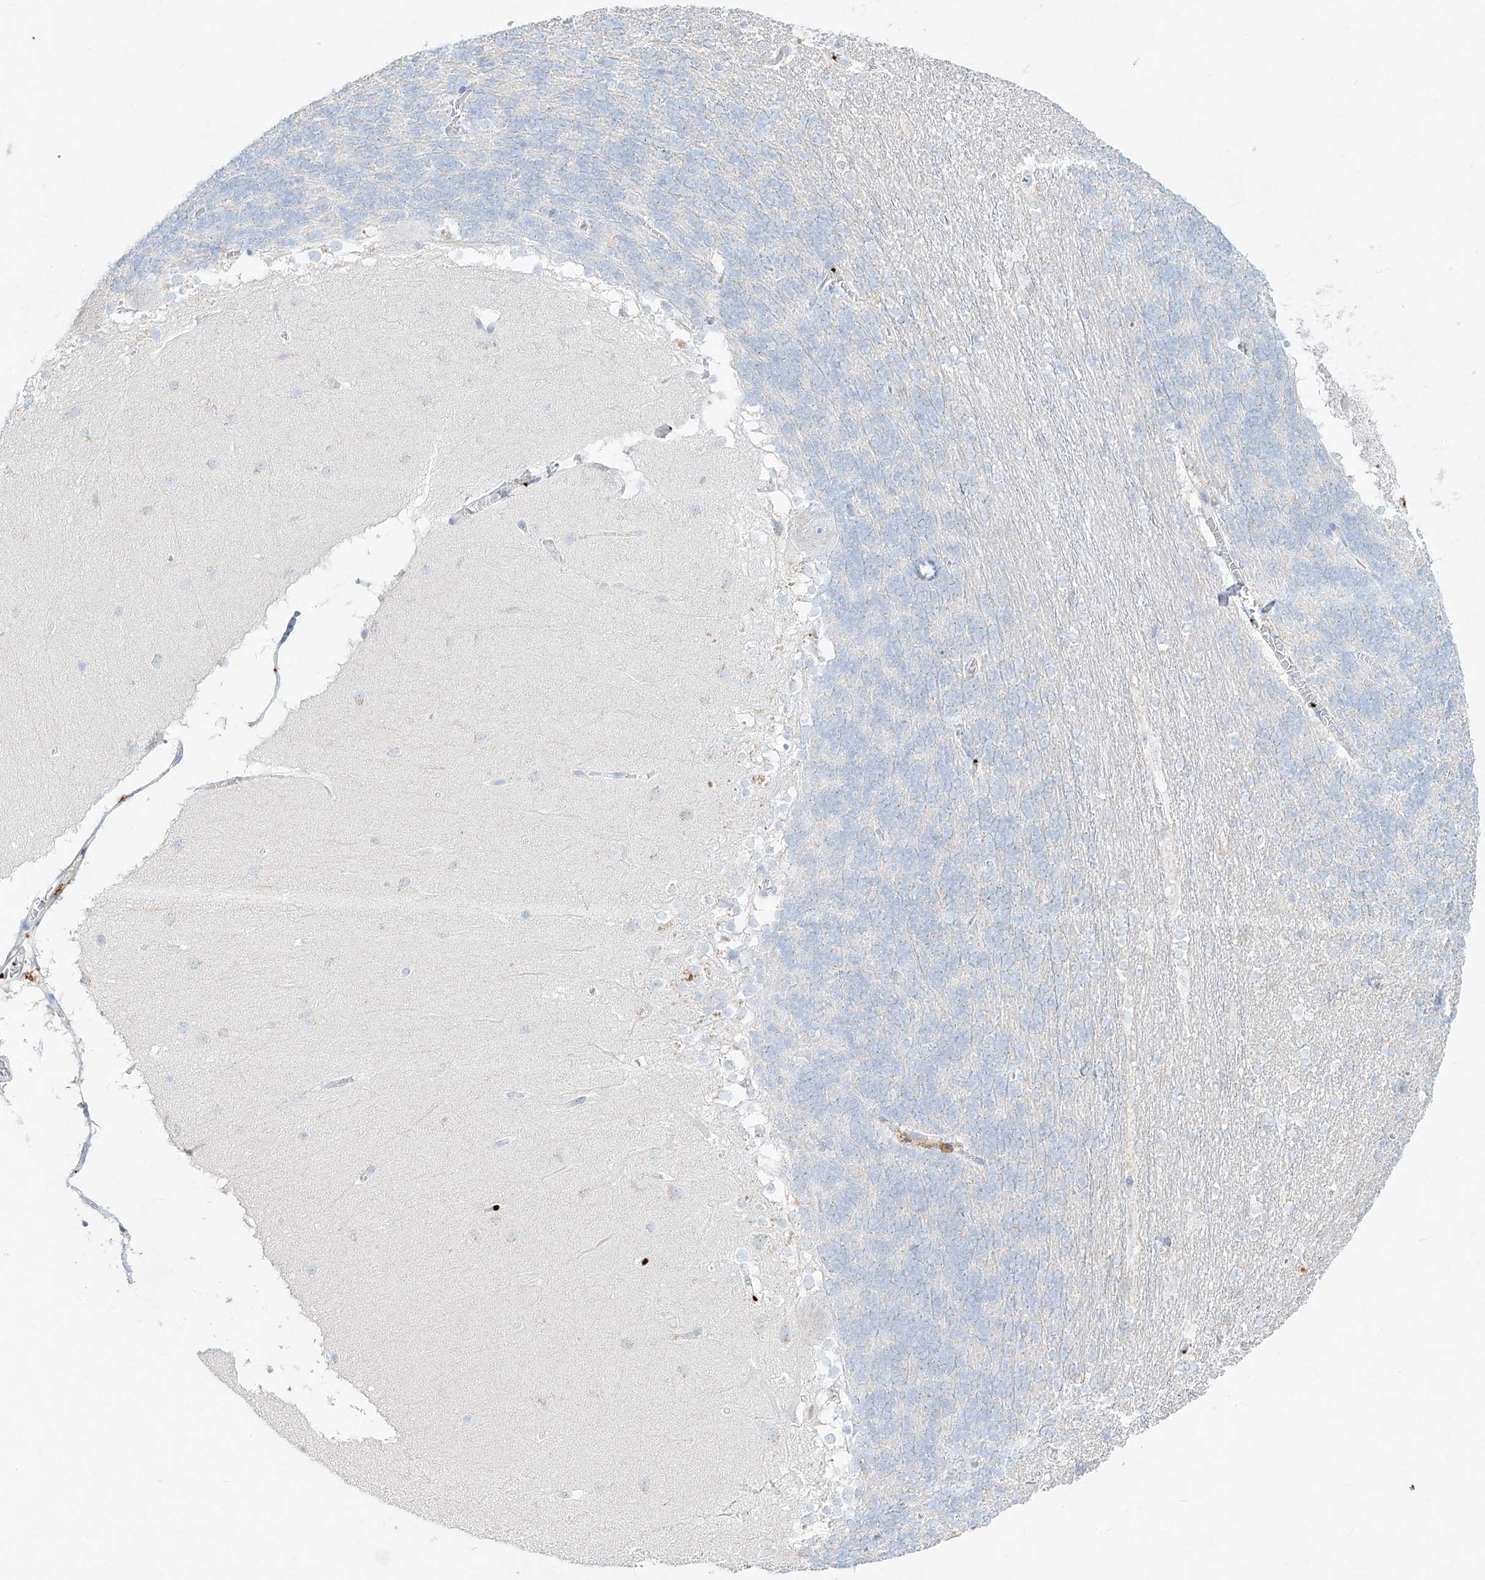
{"staining": {"intensity": "negative", "quantity": "none", "location": "none"}, "tissue": "cerebellum", "cell_type": "Cells in granular layer", "image_type": "normal", "snomed": [{"axis": "morphology", "description": "Normal tissue, NOS"}, {"axis": "topography", "description": "Cerebellum"}], "caption": "Immunohistochemistry photomicrograph of benign cerebellum: human cerebellum stained with DAB (3,3'-diaminobenzidine) displays no significant protein staining in cells in granular layer.", "gene": "PLEK", "patient": {"sex": "female", "age": 19}}